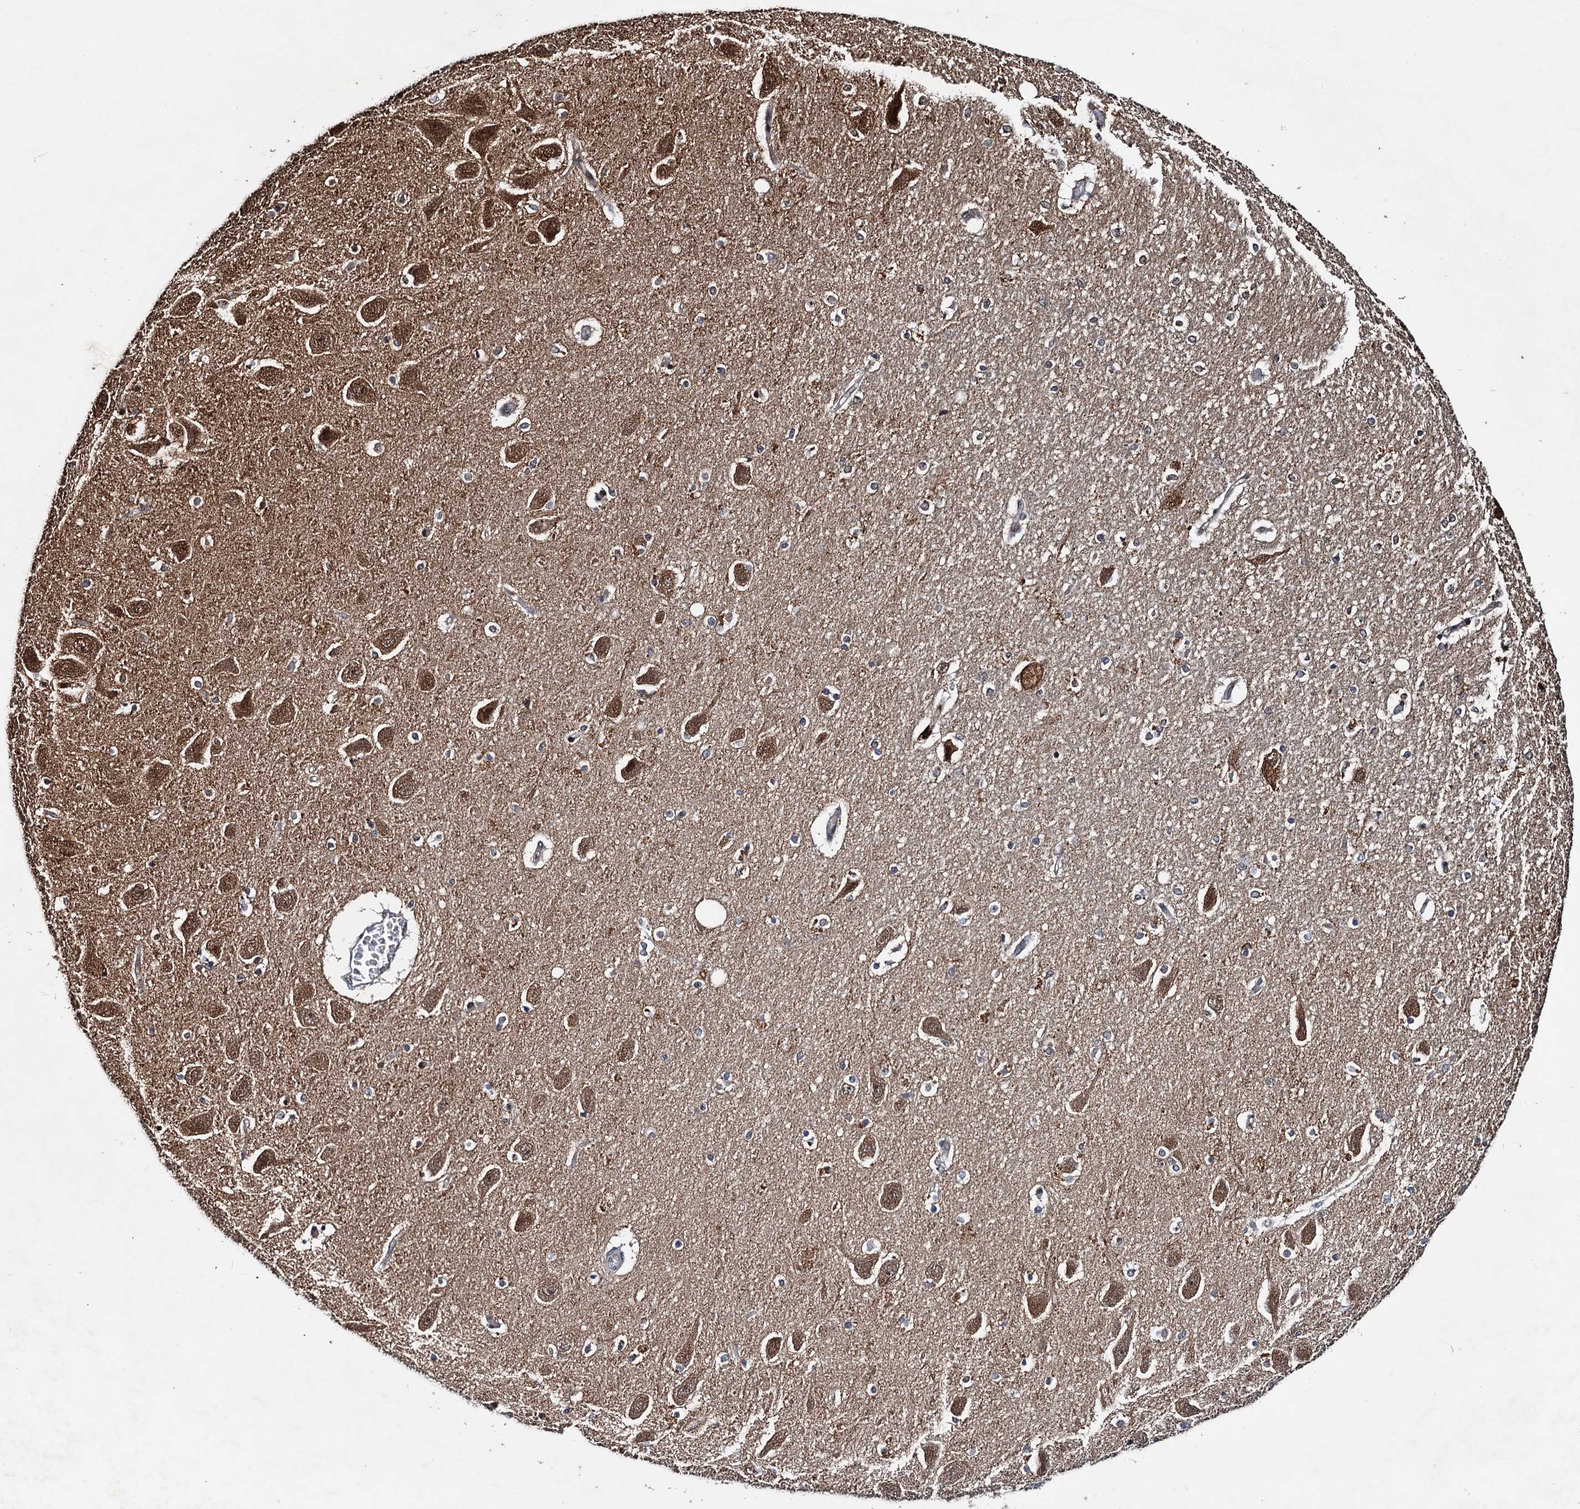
{"staining": {"intensity": "moderate", "quantity": "<25%", "location": "cytoplasmic/membranous"}, "tissue": "hippocampus", "cell_type": "Glial cells", "image_type": "normal", "snomed": [{"axis": "morphology", "description": "Normal tissue, NOS"}, {"axis": "topography", "description": "Hippocampus"}], "caption": "An immunohistochemistry (IHC) photomicrograph of unremarkable tissue is shown. Protein staining in brown labels moderate cytoplasmic/membranous positivity in hippocampus within glial cells.", "gene": "REP15", "patient": {"sex": "female", "age": 54}}